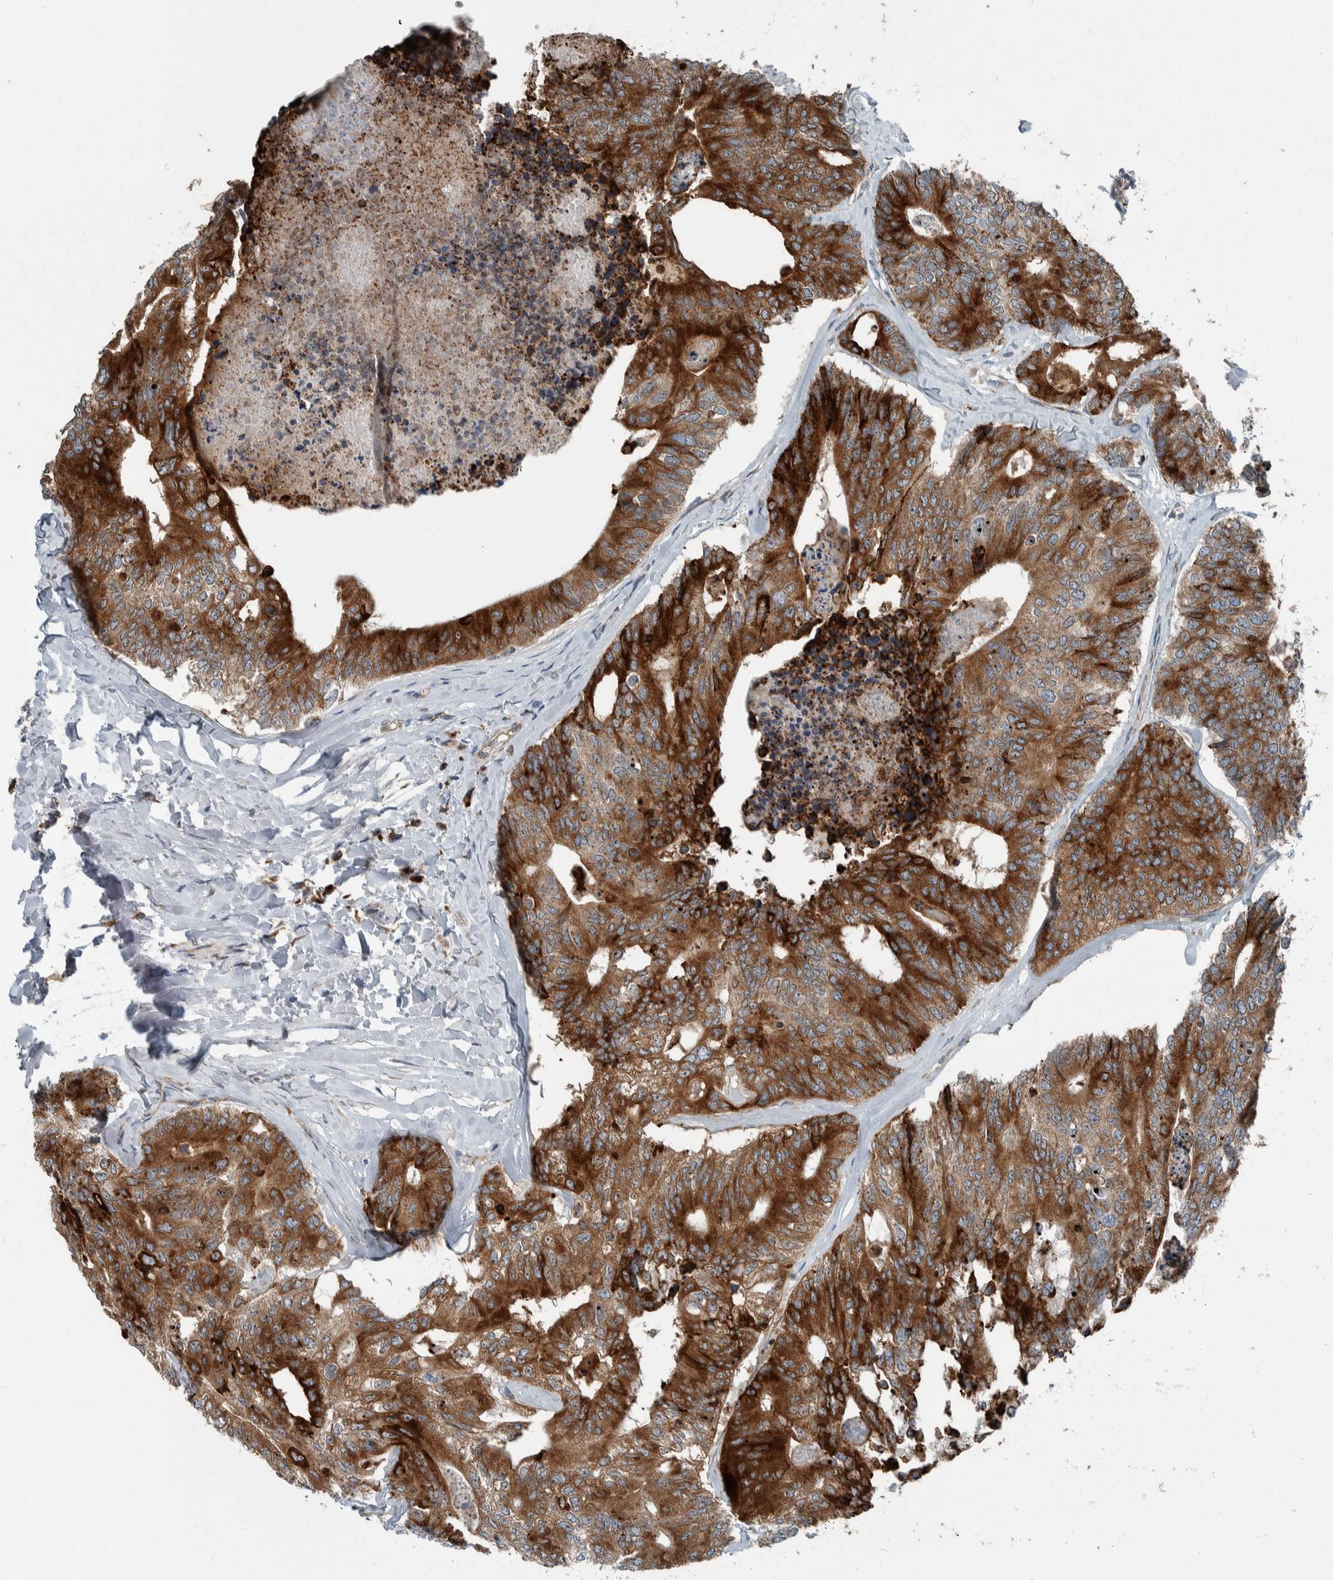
{"staining": {"intensity": "strong", "quantity": ">75%", "location": "cytoplasmic/membranous"}, "tissue": "colorectal cancer", "cell_type": "Tumor cells", "image_type": "cancer", "snomed": [{"axis": "morphology", "description": "Adenocarcinoma, NOS"}, {"axis": "topography", "description": "Colon"}], "caption": "DAB (3,3'-diaminobenzidine) immunohistochemical staining of human colorectal adenocarcinoma exhibits strong cytoplasmic/membranous protein staining in about >75% of tumor cells. (DAB (3,3'-diaminobenzidine) = brown stain, brightfield microscopy at high magnification).", "gene": "USP25", "patient": {"sex": "female", "age": 67}}